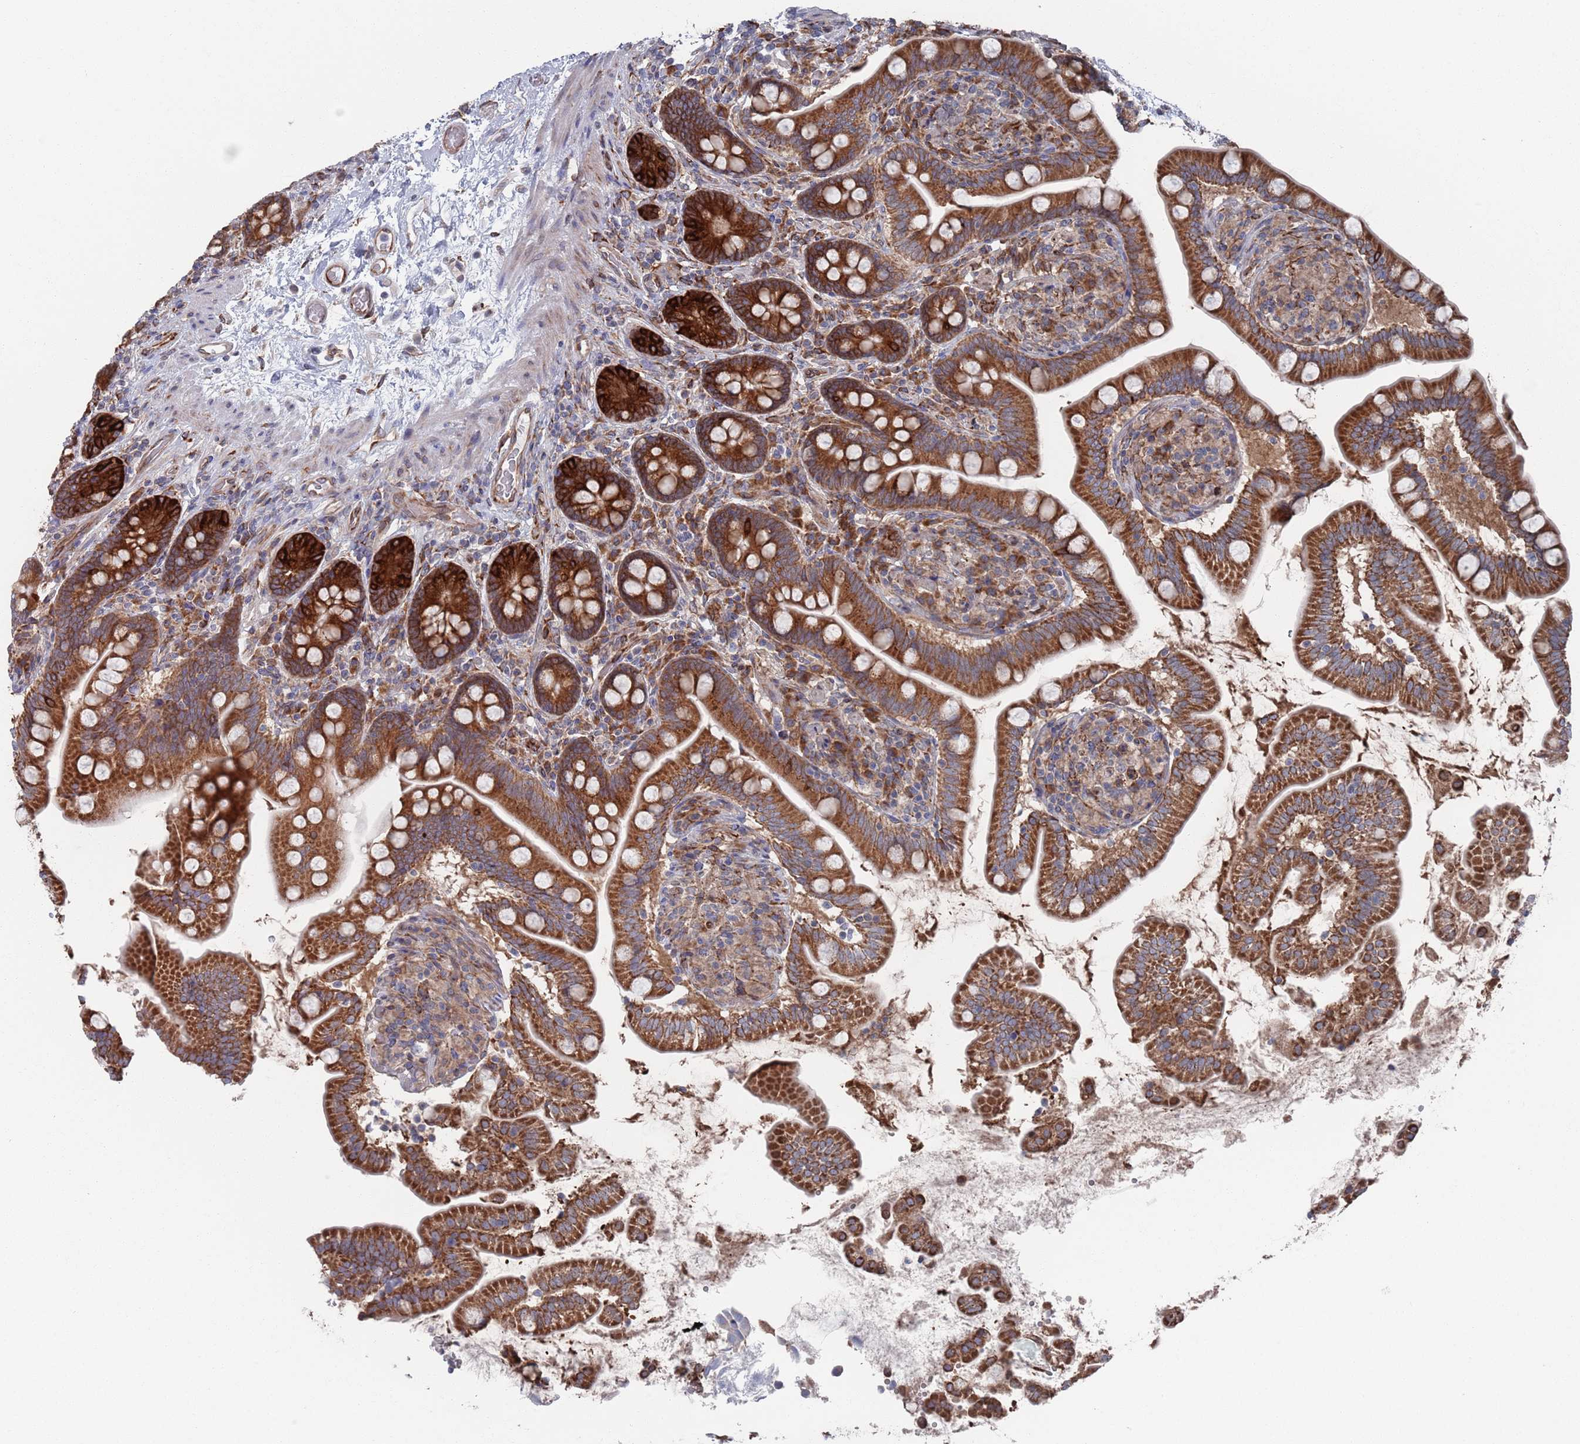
{"staining": {"intensity": "strong", "quantity": ">75%", "location": "cytoplasmic/membranous"}, "tissue": "small intestine", "cell_type": "Glandular cells", "image_type": "normal", "snomed": [{"axis": "morphology", "description": "Normal tissue, NOS"}, {"axis": "topography", "description": "Small intestine"}], "caption": "Normal small intestine exhibits strong cytoplasmic/membranous staining in approximately >75% of glandular cells, visualized by immunohistochemistry. The protein of interest is stained brown, and the nuclei are stained in blue (DAB IHC with brightfield microscopy, high magnification).", "gene": "CCDC106", "patient": {"sex": "female", "age": 64}}